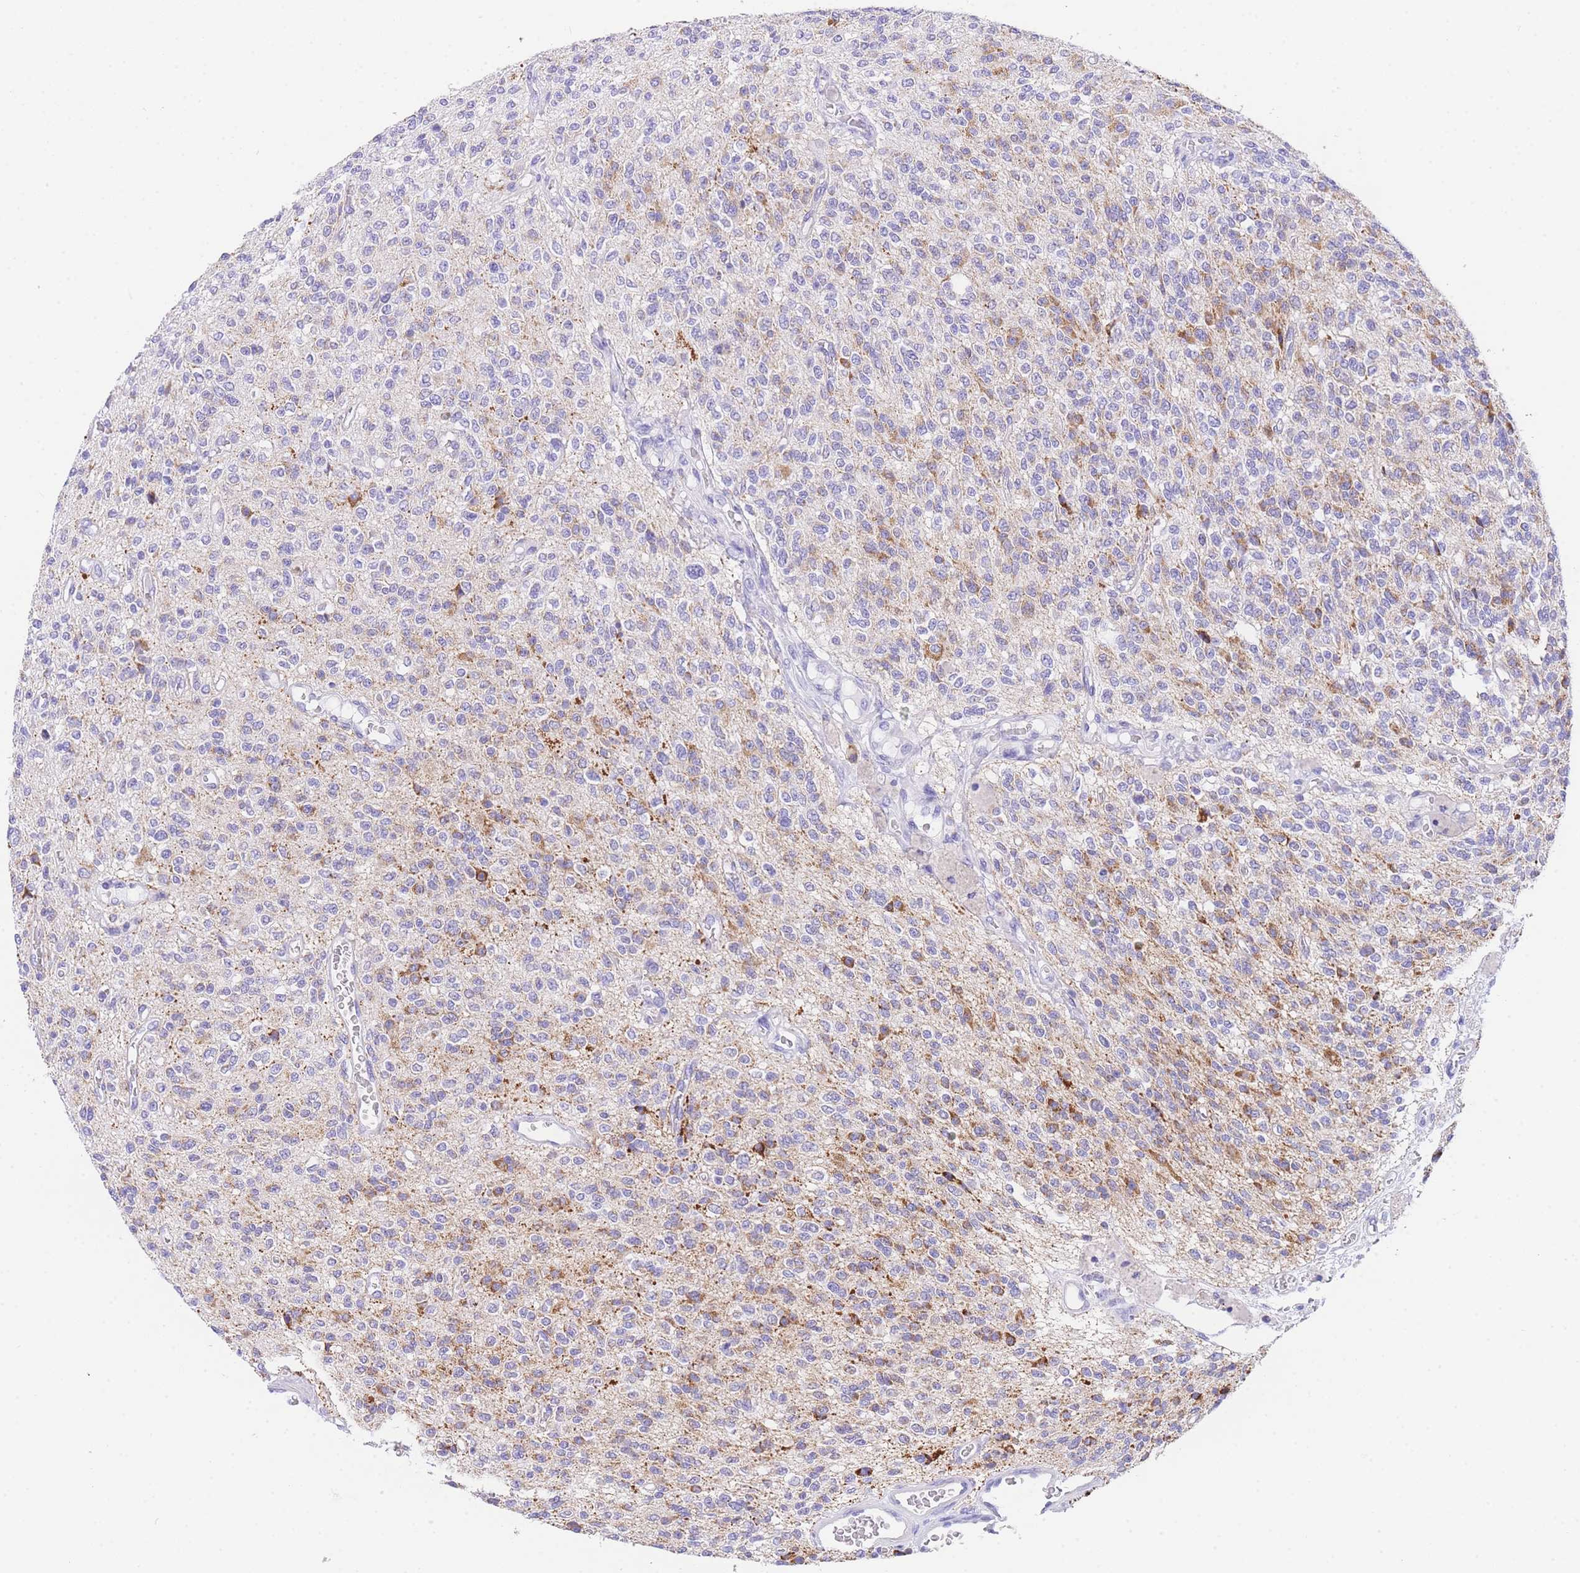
{"staining": {"intensity": "strong", "quantity": "<25%", "location": "cytoplasmic/membranous"}, "tissue": "glioma", "cell_type": "Tumor cells", "image_type": "cancer", "snomed": [{"axis": "morphology", "description": "Glioma, malignant, High grade"}, {"axis": "topography", "description": "Brain"}], "caption": "This is a photomicrograph of IHC staining of malignant high-grade glioma, which shows strong staining in the cytoplasmic/membranous of tumor cells.", "gene": "NKD2", "patient": {"sex": "male", "age": 34}}